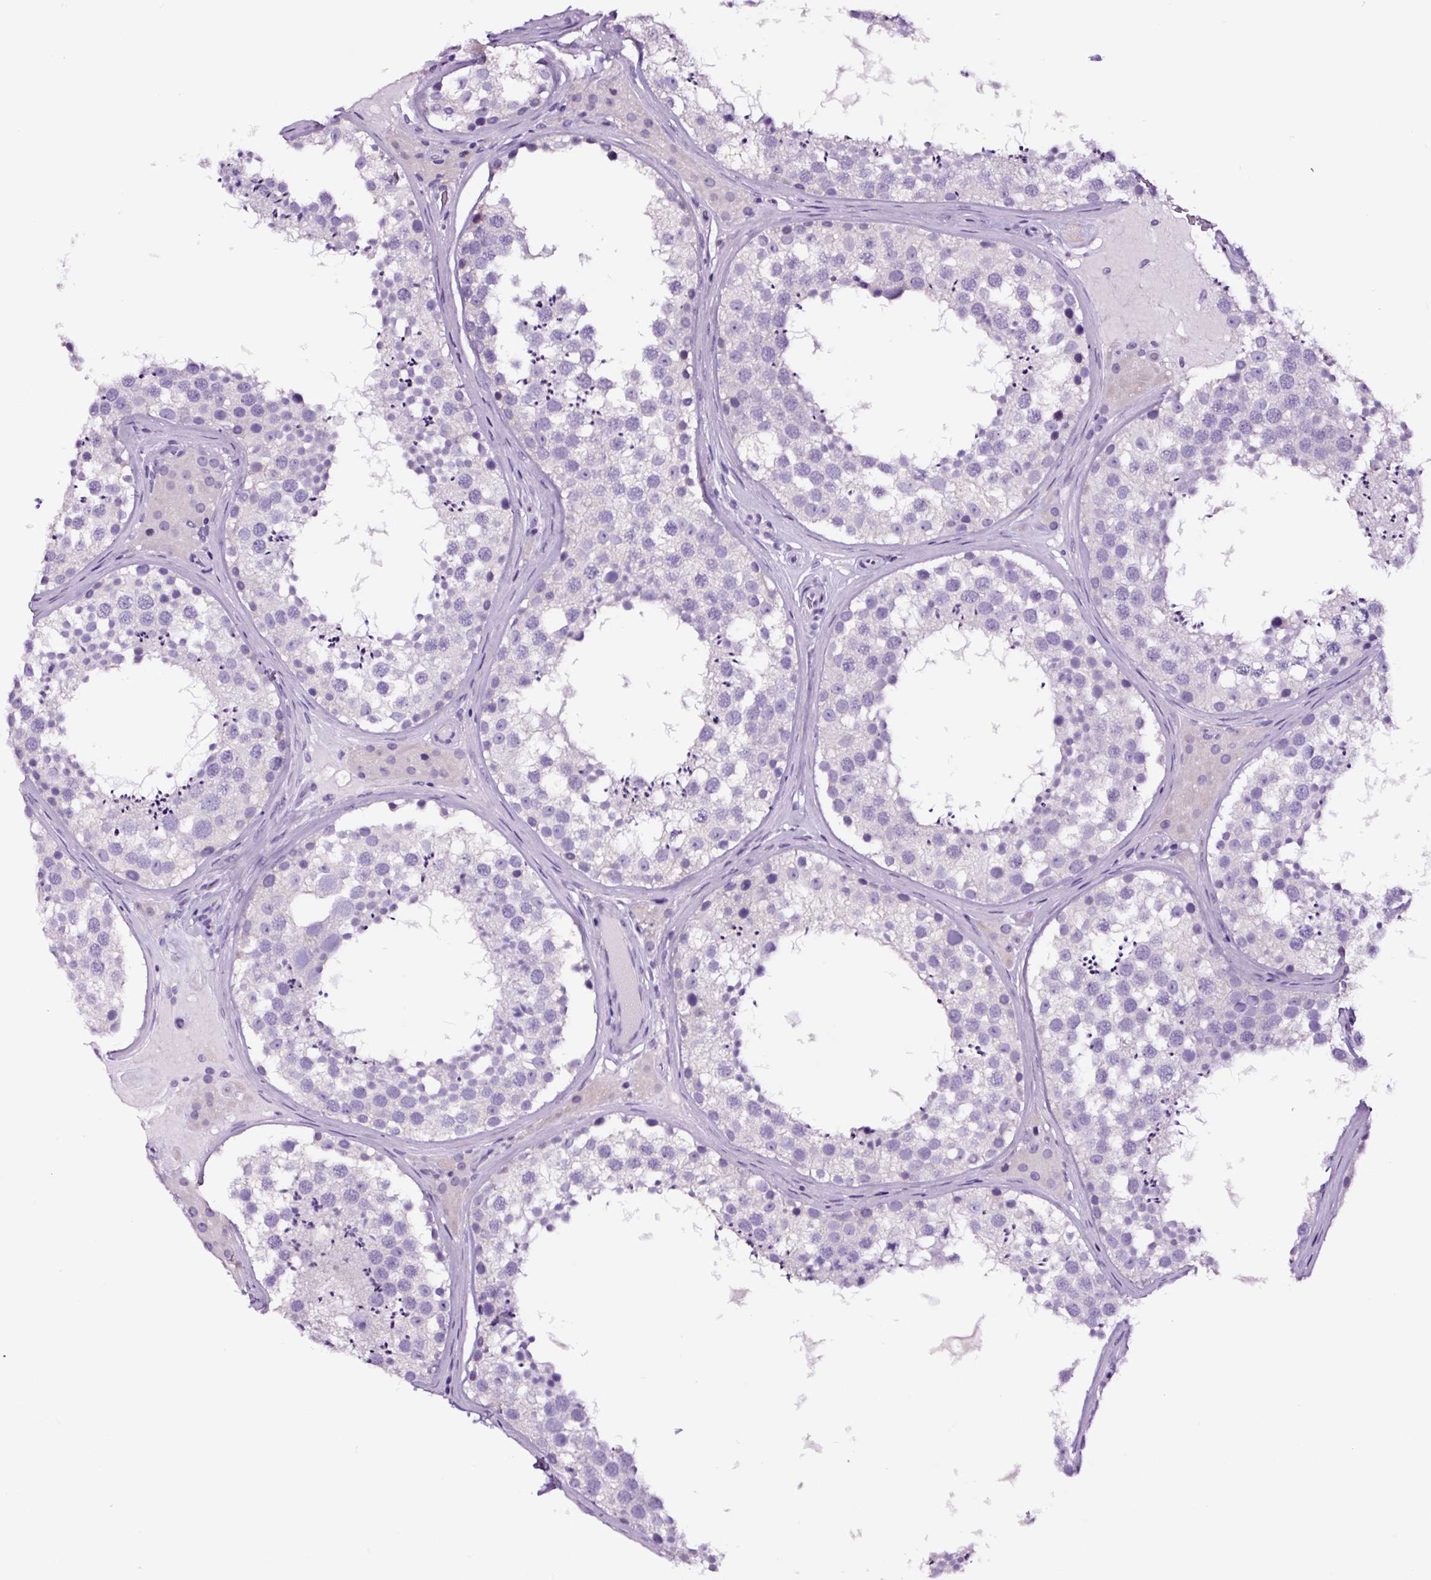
{"staining": {"intensity": "negative", "quantity": "none", "location": "none"}, "tissue": "testis", "cell_type": "Cells in seminiferous ducts", "image_type": "normal", "snomed": [{"axis": "morphology", "description": "Normal tissue, NOS"}, {"axis": "topography", "description": "Testis"}], "caption": "An image of human testis is negative for staining in cells in seminiferous ducts. (DAB IHC, high magnification).", "gene": "FBXL7", "patient": {"sex": "male", "age": 46}}